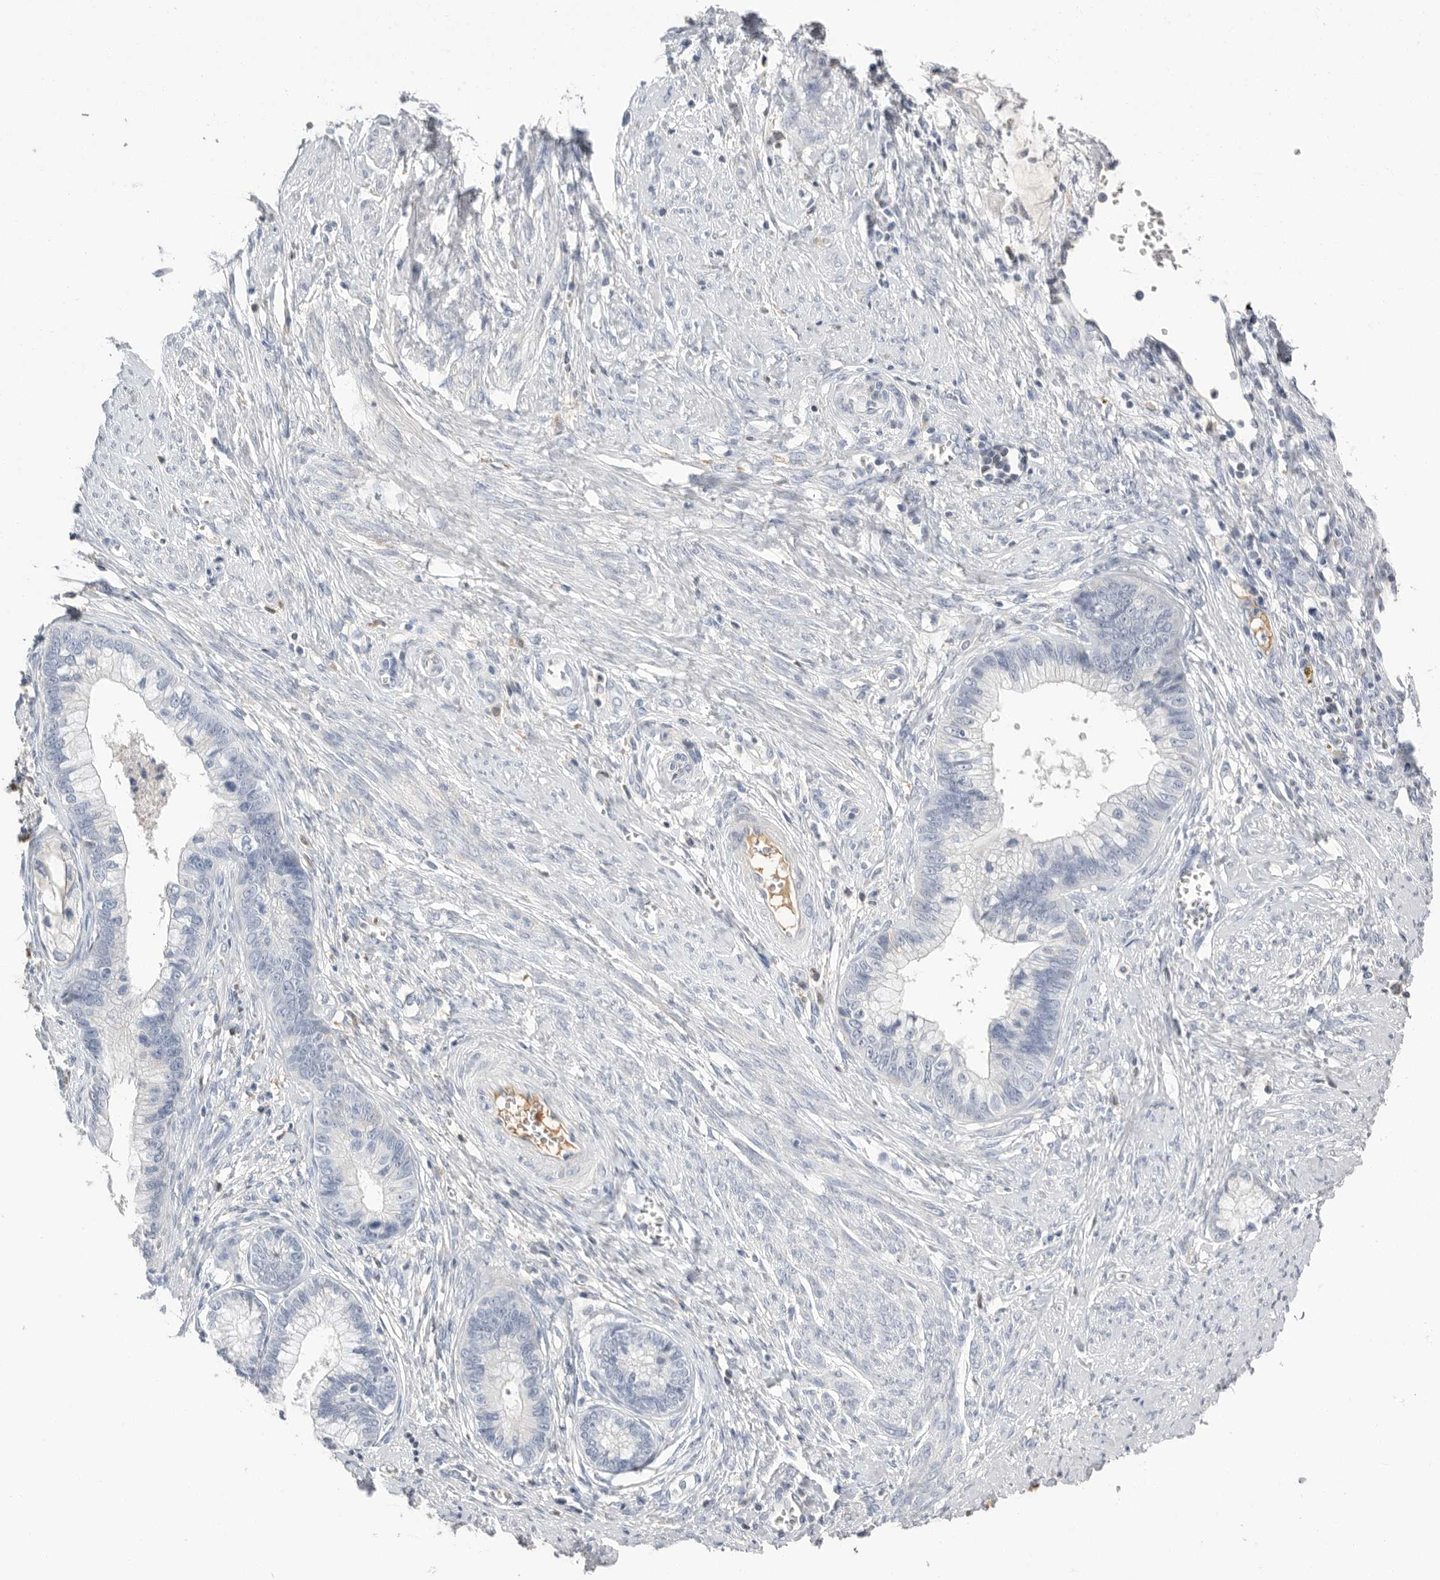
{"staining": {"intensity": "negative", "quantity": "none", "location": "none"}, "tissue": "cervical cancer", "cell_type": "Tumor cells", "image_type": "cancer", "snomed": [{"axis": "morphology", "description": "Adenocarcinoma, NOS"}, {"axis": "topography", "description": "Cervix"}], "caption": "Adenocarcinoma (cervical) was stained to show a protein in brown. There is no significant expression in tumor cells.", "gene": "APOA2", "patient": {"sex": "female", "age": 44}}